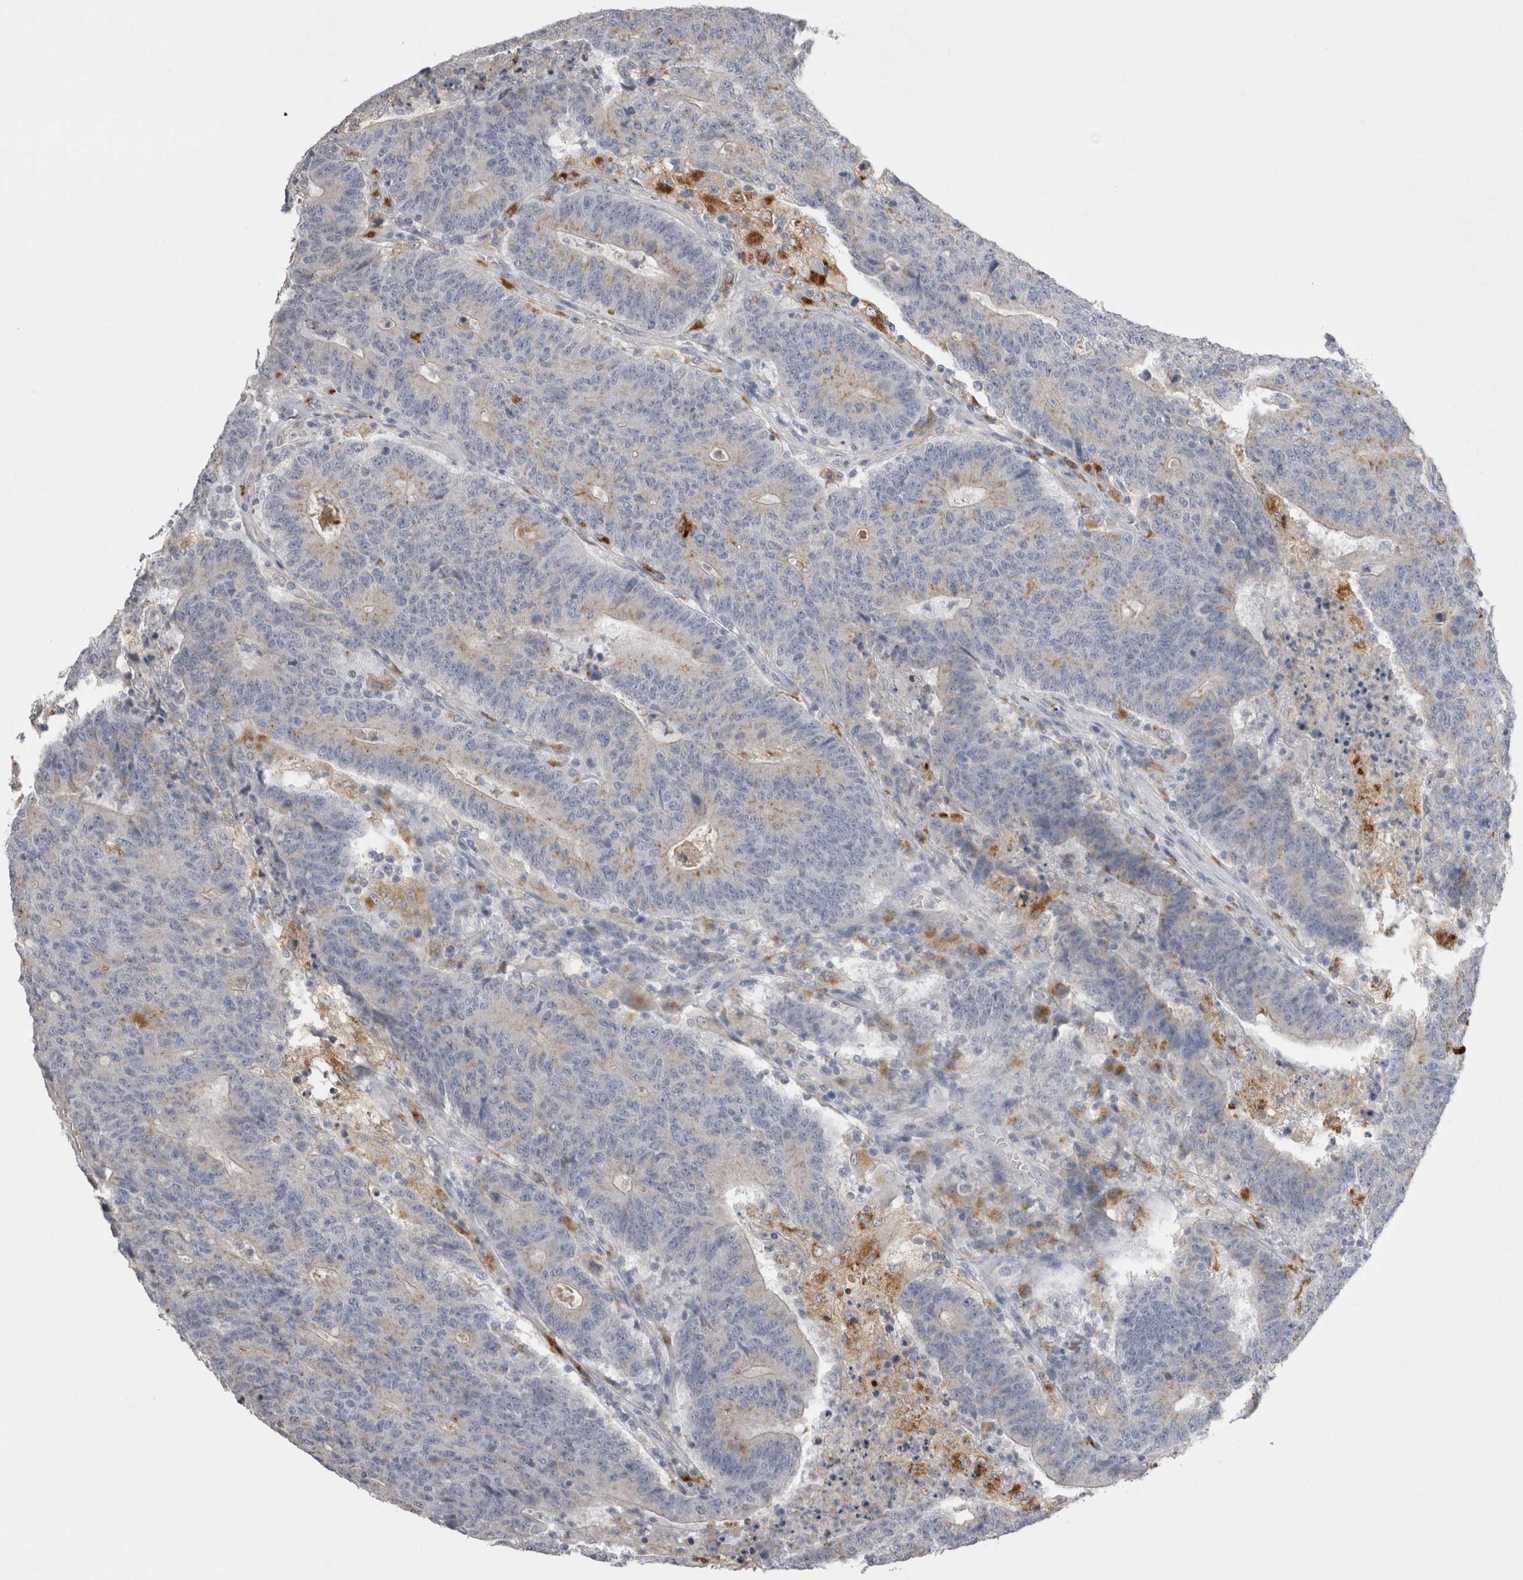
{"staining": {"intensity": "weak", "quantity": "<25%", "location": "cytoplasmic/membranous"}, "tissue": "colorectal cancer", "cell_type": "Tumor cells", "image_type": "cancer", "snomed": [{"axis": "morphology", "description": "Normal tissue, NOS"}, {"axis": "morphology", "description": "Adenocarcinoma, NOS"}, {"axis": "topography", "description": "Colon"}], "caption": "Colorectal adenocarcinoma was stained to show a protein in brown. There is no significant expression in tumor cells.", "gene": "EPDR1", "patient": {"sex": "female", "age": 75}}